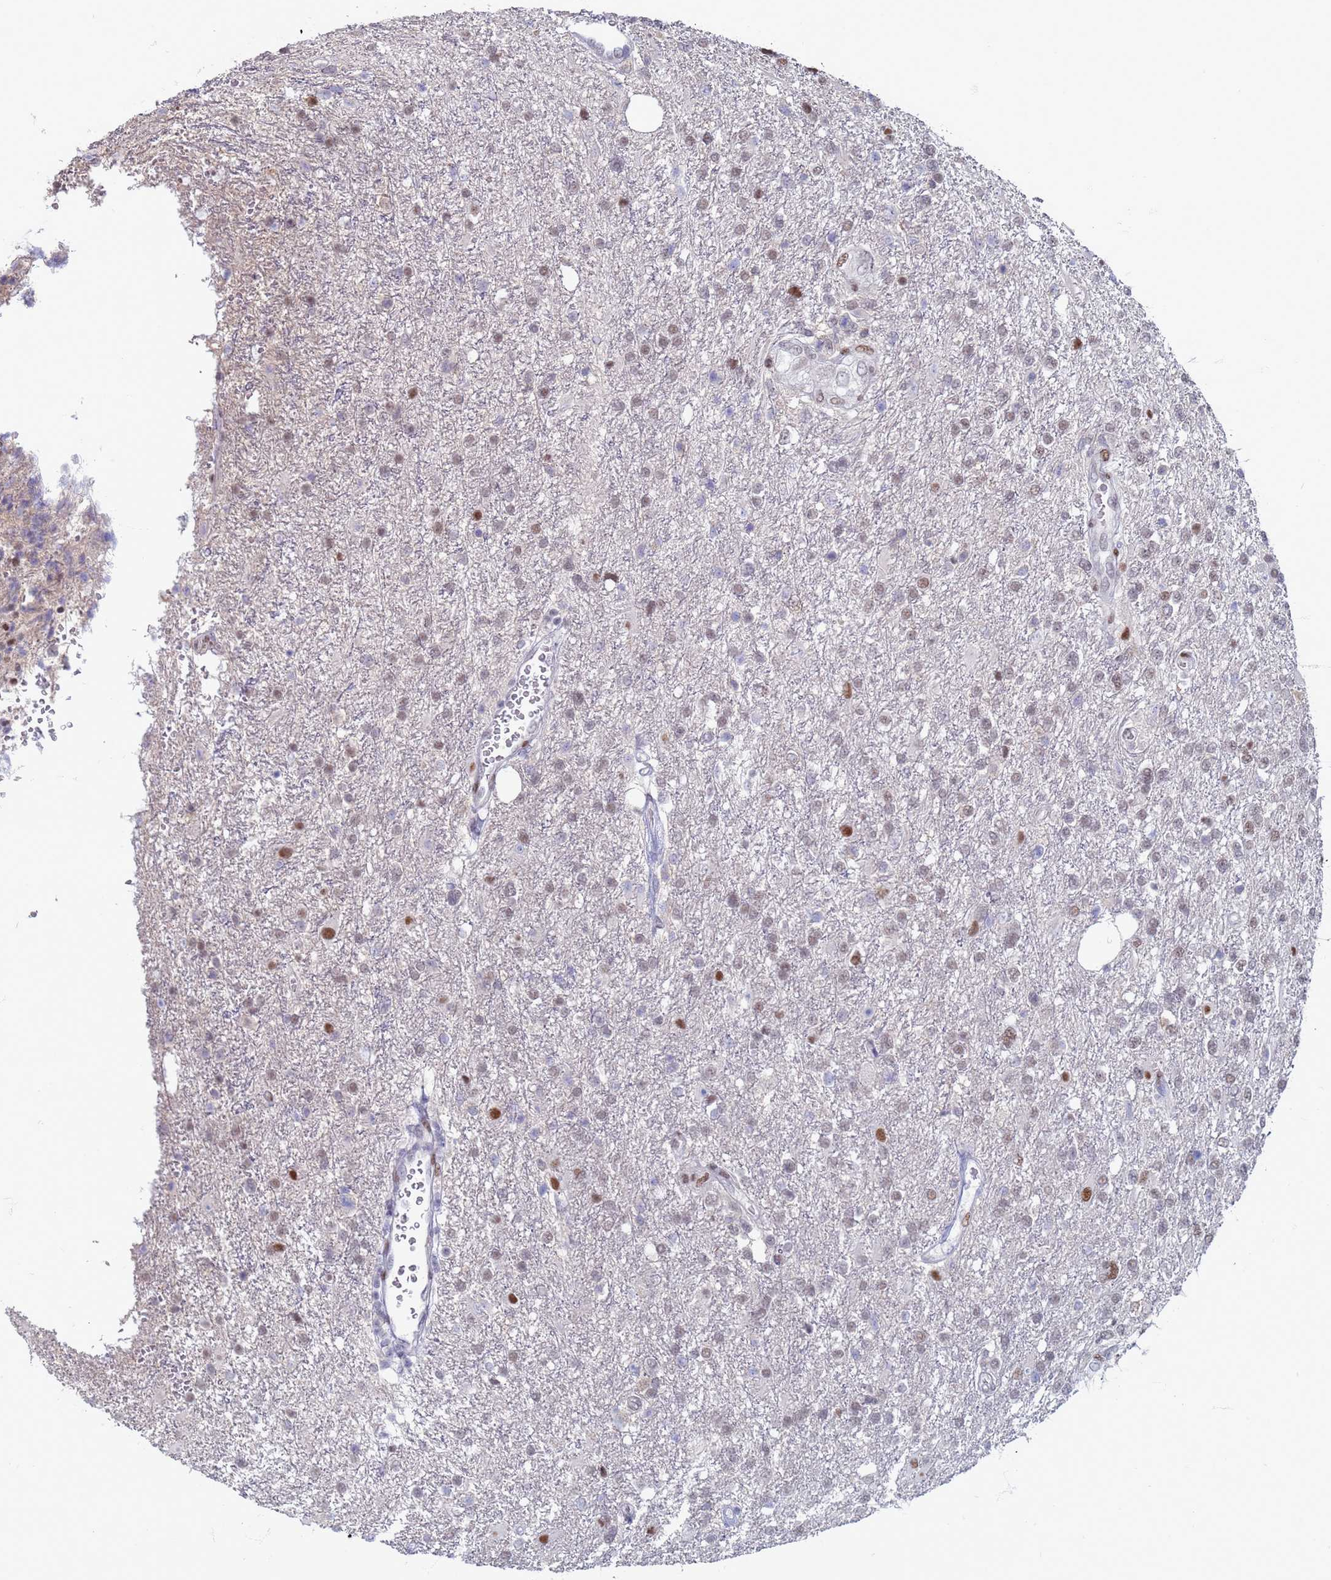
{"staining": {"intensity": "weak", "quantity": "25%-75%", "location": "nuclear"}, "tissue": "glioma", "cell_type": "Tumor cells", "image_type": "cancer", "snomed": [{"axis": "morphology", "description": "Glioma, malignant, High grade"}, {"axis": "topography", "description": "Brain"}], "caption": "Glioma stained with IHC displays weak nuclear expression in about 25%-75% of tumor cells.", "gene": "SAE1", "patient": {"sex": "male", "age": 56}}